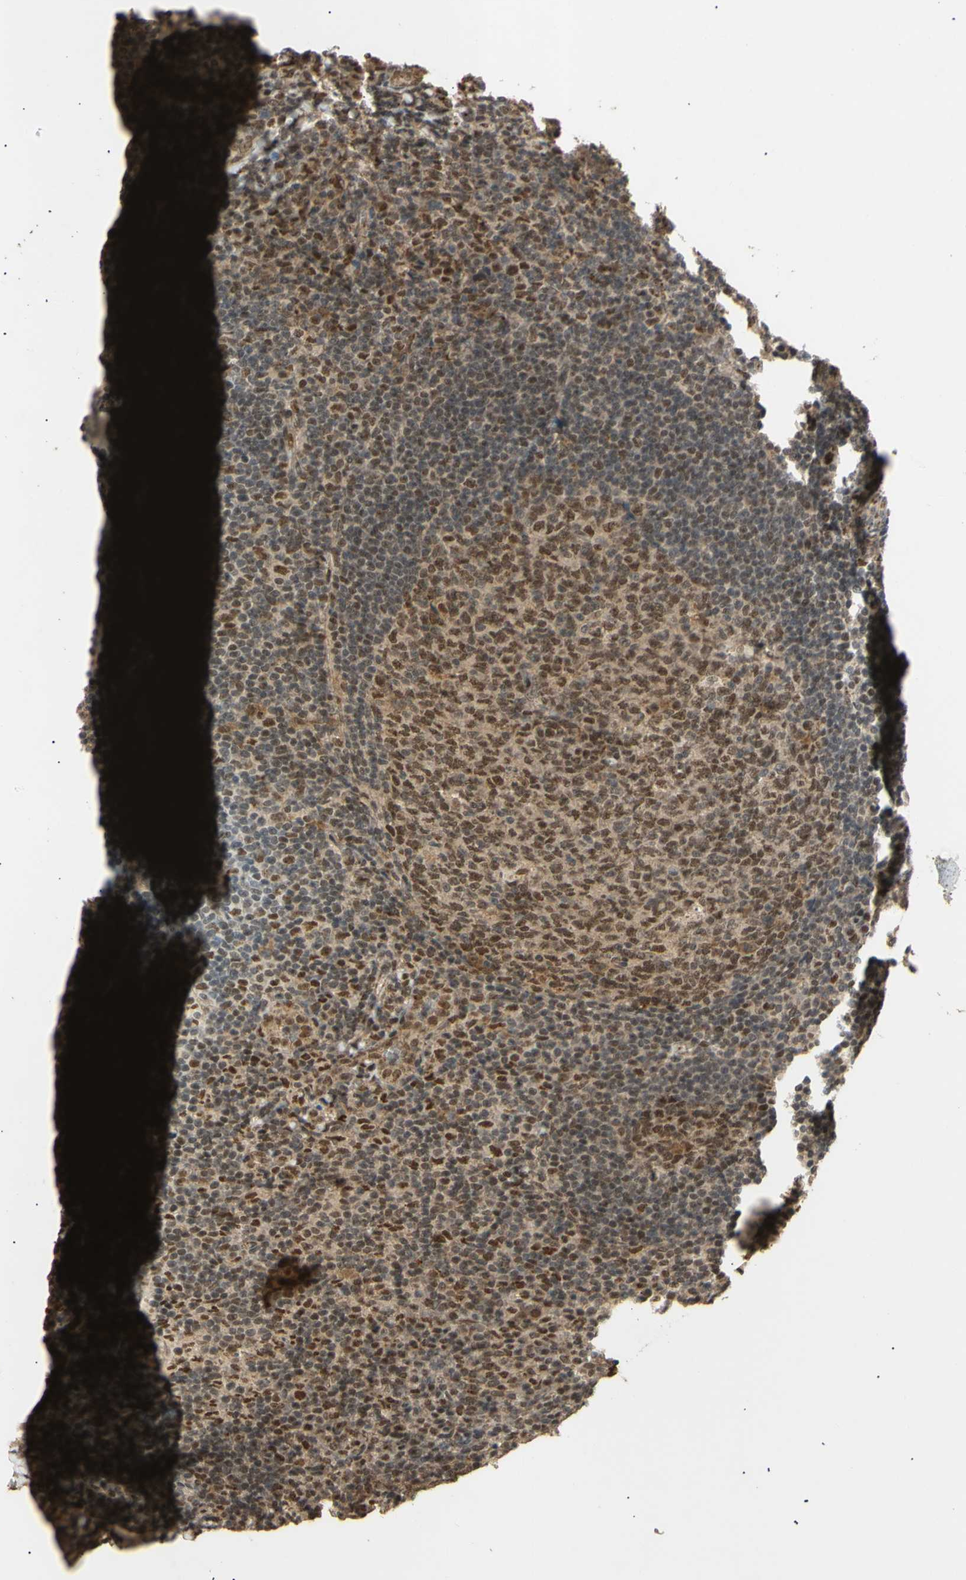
{"staining": {"intensity": "moderate", "quantity": ">75%", "location": "nuclear"}, "tissue": "tonsil", "cell_type": "Germinal center cells", "image_type": "normal", "snomed": [{"axis": "morphology", "description": "Normal tissue, NOS"}, {"axis": "topography", "description": "Tonsil"}], "caption": "DAB immunohistochemical staining of normal tonsil demonstrates moderate nuclear protein staining in about >75% of germinal center cells. The staining is performed using DAB (3,3'-diaminobenzidine) brown chromogen to label protein expression. The nuclei are counter-stained blue using hematoxylin.", "gene": "GTF2E2", "patient": {"sex": "male", "age": 37}}